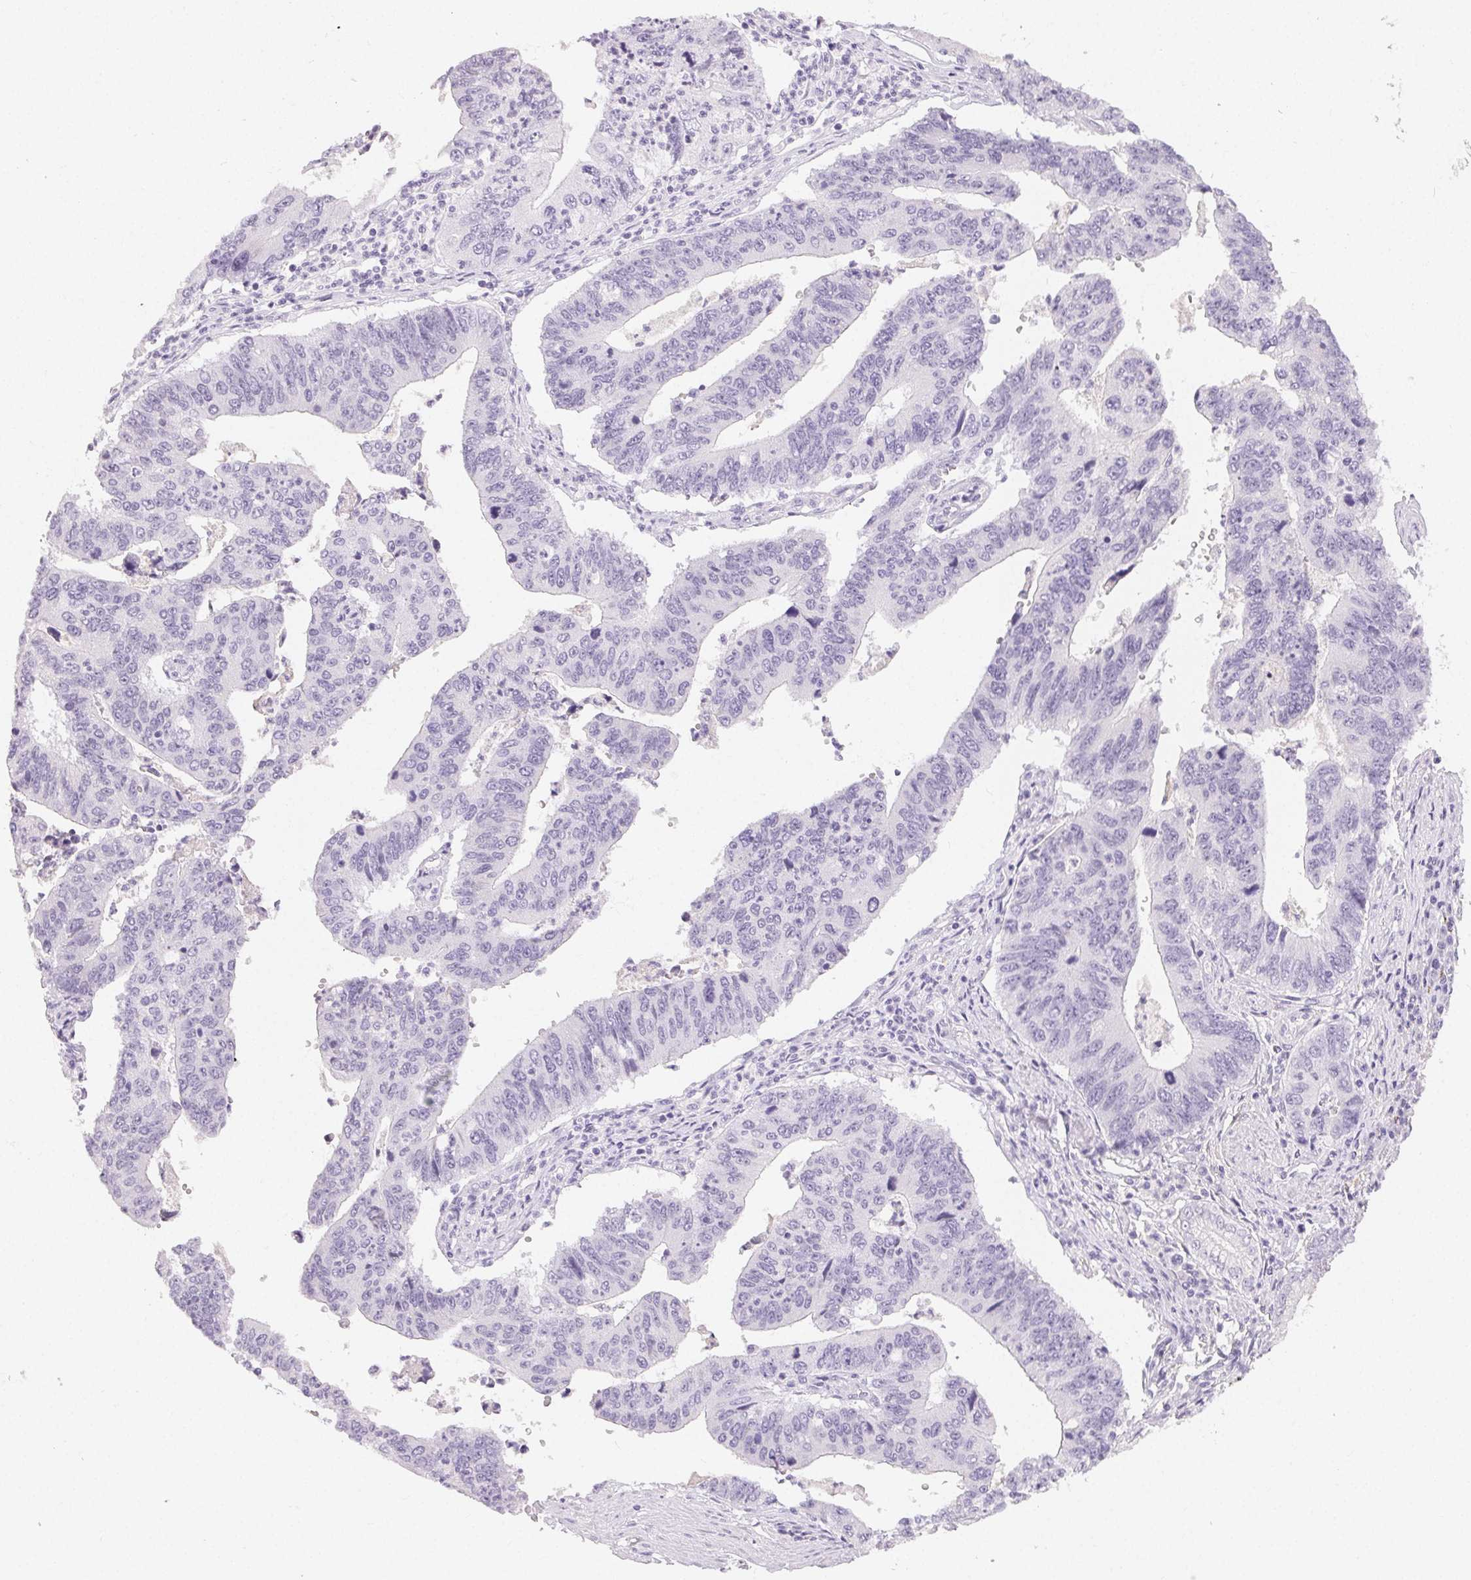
{"staining": {"intensity": "negative", "quantity": "none", "location": "none"}, "tissue": "stomach cancer", "cell_type": "Tumor cells", "image_type": "cancer", "snomed": [{"axis": "morphology", "description": "Adenocarcinoma, NOS"}, {"axis": "topography", "description": "Stomach"}], "caption": "A high-resolution histopathology image shows immunohistochemistry (IHC) staining of stomach adenocarcinoma, which demonstrates no significant staining in tumor cells.", "gene": "MIOX", "patient": {"sex": "male", "age": 59}}